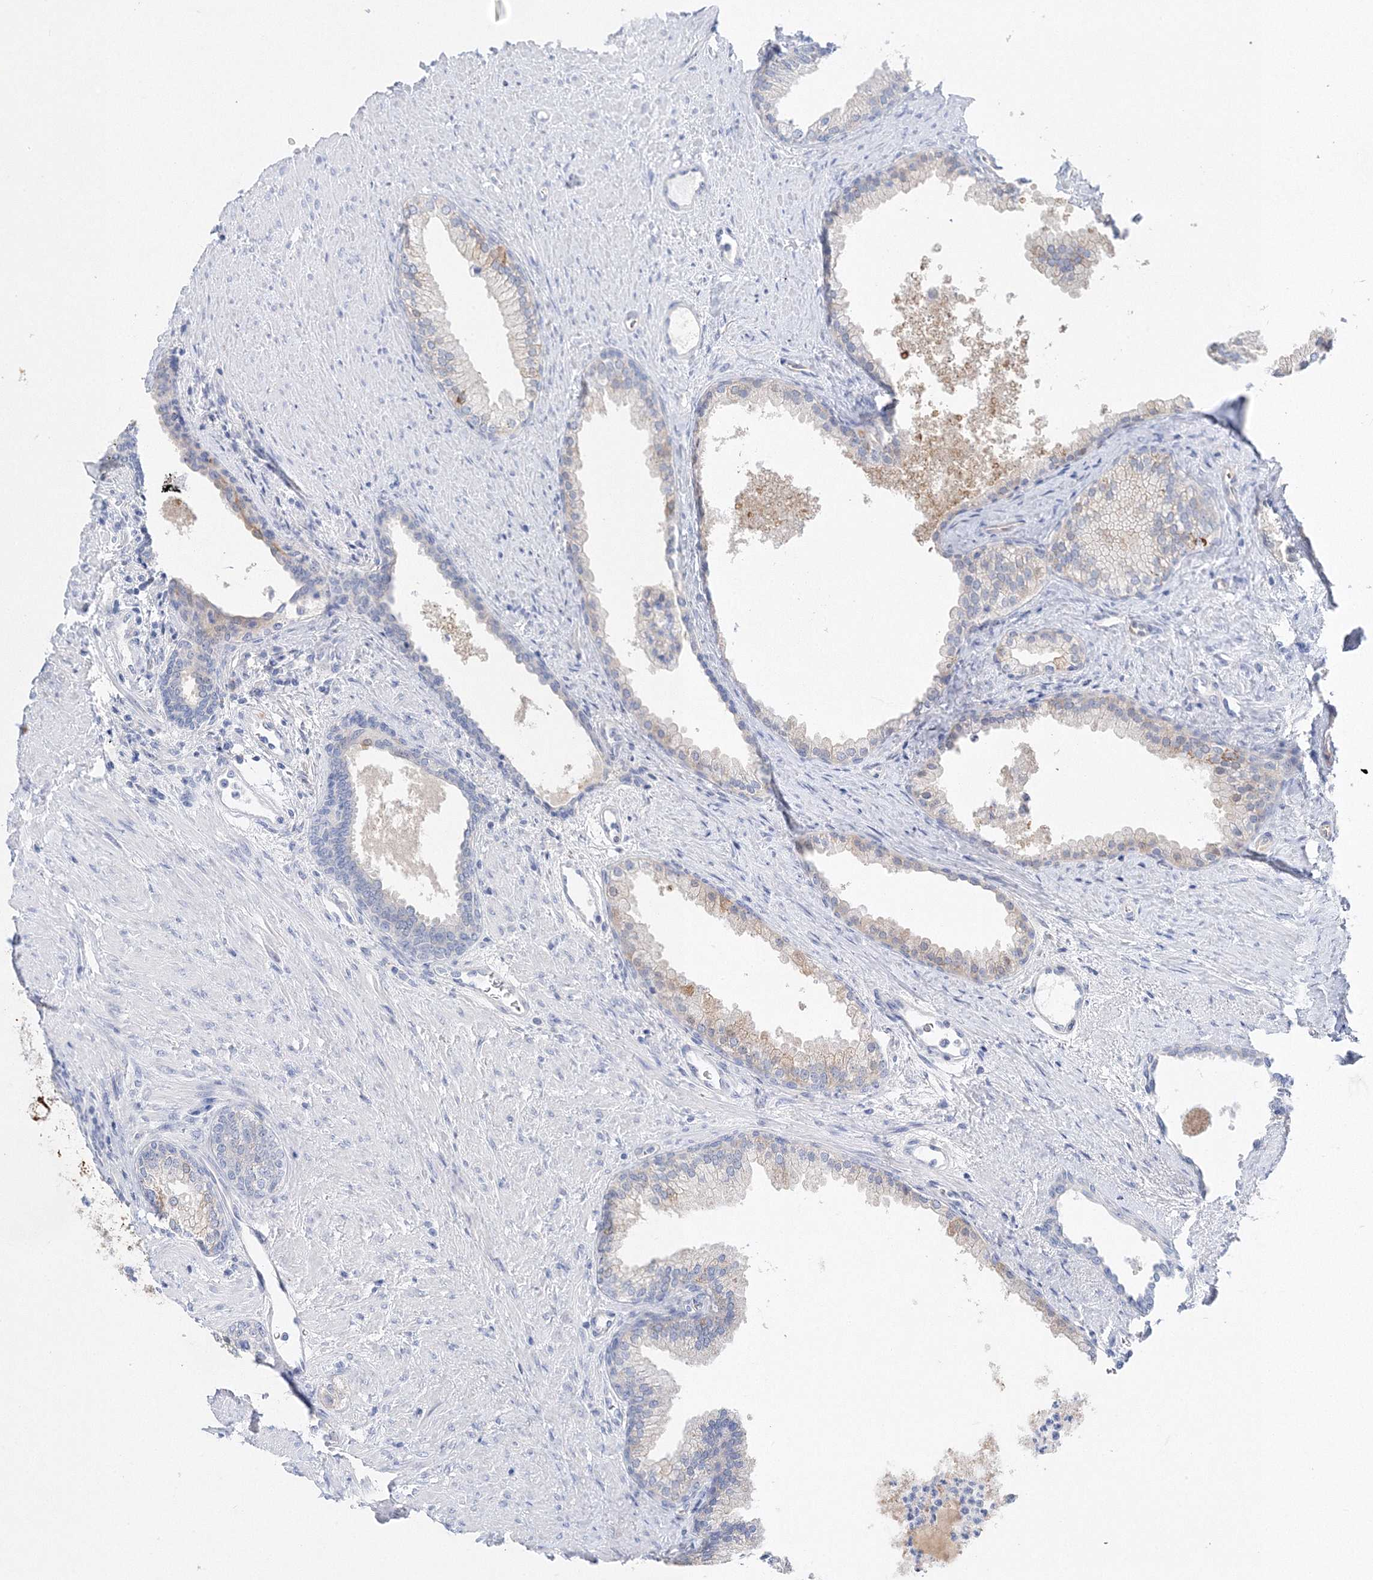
{"staining": {"intensity": "strong", "quantity": "25%-75%", "location": "cytoplasmic/membranous"}, "tissue": "prostate", "cell_type": "Glandular cells", "image_type": "normal", "snomed": [{"axis": "morphology", "description": "Normal tissue, NOS"}, {"axis": "topography", "description": "Prostate"}], "caption": "DAB immunohistochemical staining of benign human prostate displays strong cytoplasmic/membranous protein positivity in about 25%-75% of glandular cells. The staining is performed using DAB brown chromogen to label protein expression. The nuclei are counter-stained blue using hematoxylin.", "gene": "HMGCS1", "patient": {"sex": "male", "age": 76}}